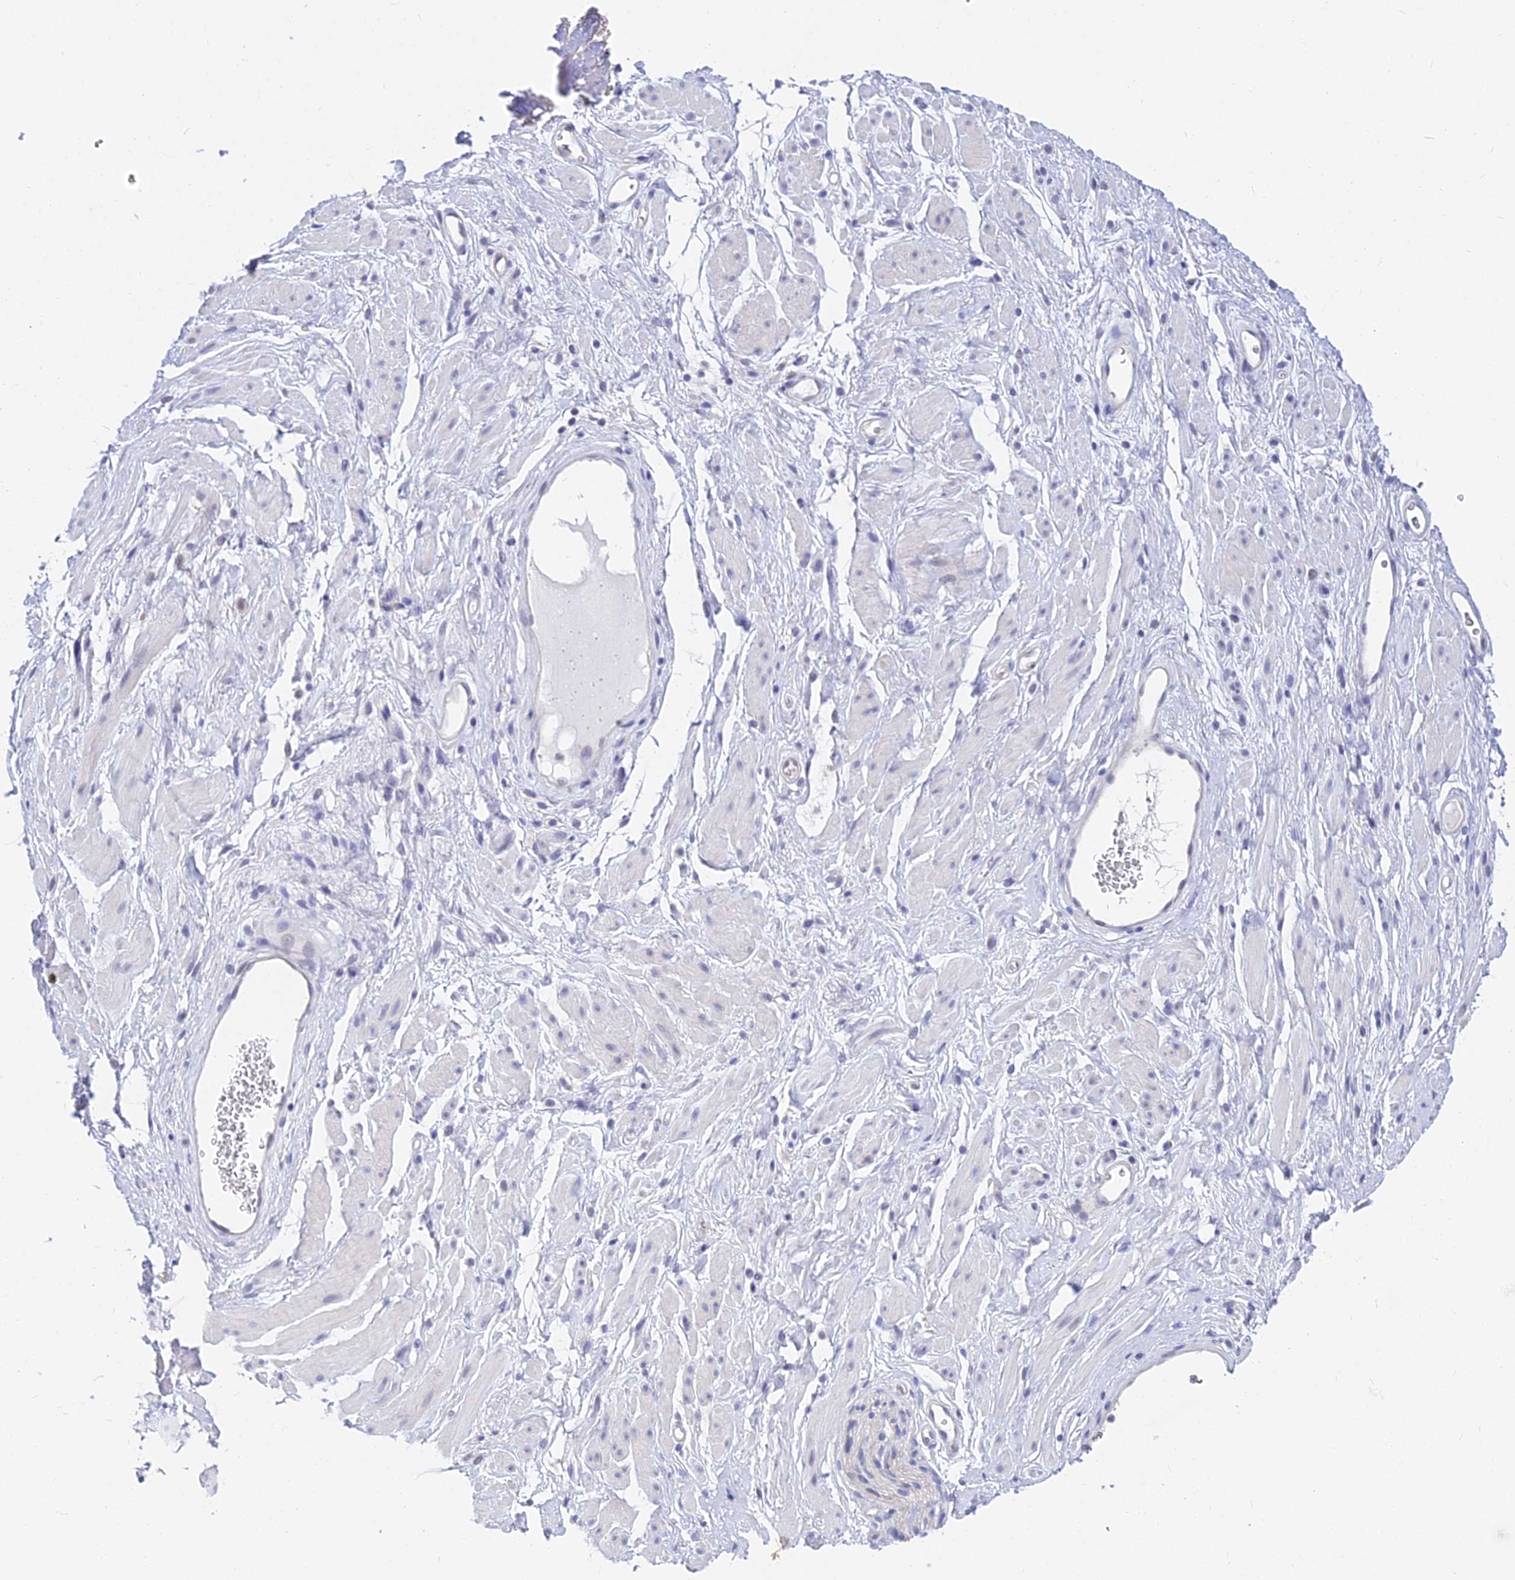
{"staining": {"intensity": "negative", "quantity": "none", "location": "none"}, "tissue": "adipose tissue", "cell_type": "Adipocytes", "image_type": "normal", "snomed": [{"axis": "morphology", "description": "Normal tissue, NOS"}, {"axis": "morphology", "description": "Adenocarcinoma, NOS"}, {"axis": "topography", "description": "Rectum"}, {"axis": "topography", "description": "Vagina"}, {"axis": "topography", "description": "Peripheral nerve tissue"}], "caption": "Human adipose tissue stained for a protein using IHC shows no expression in adipocytes.", "gene": "B3GALT4", "patient": {"sex": "female", "age": 71}}